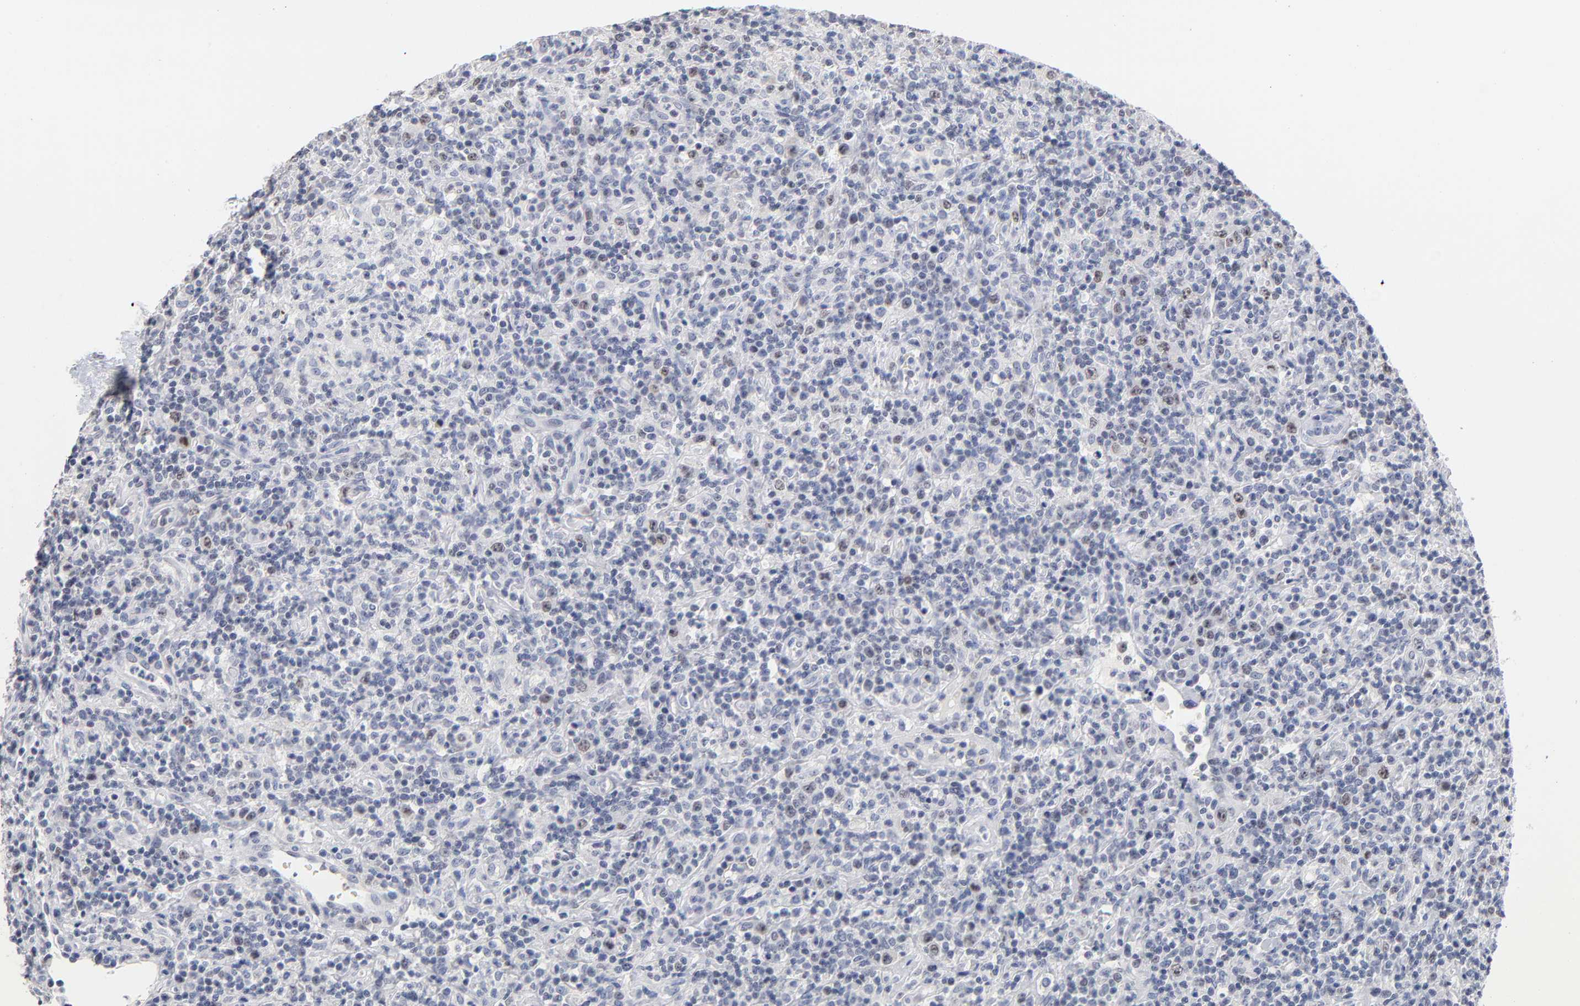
{"staining": {"intensity": "weak", "quantity": "<25%", "location": "nuclear"}, "tissue": "lymphoma", "cell_type": "Tumor cells", "image_type": "cancer", "snomed": [{"axis": "morphology", "description": "Hodgkin's disease, NOS"}, {"axis": "topography", "description": "Lymph node"}], "caption": "A histopathology image of human lymphoma is negative for staining in tumor cells. (DAB immunohistochemistry (IHC) visualized using brightfield microscopy, high magnification).", "gene": "ORC2", "patient": {"sex": "male", "age": 65}}